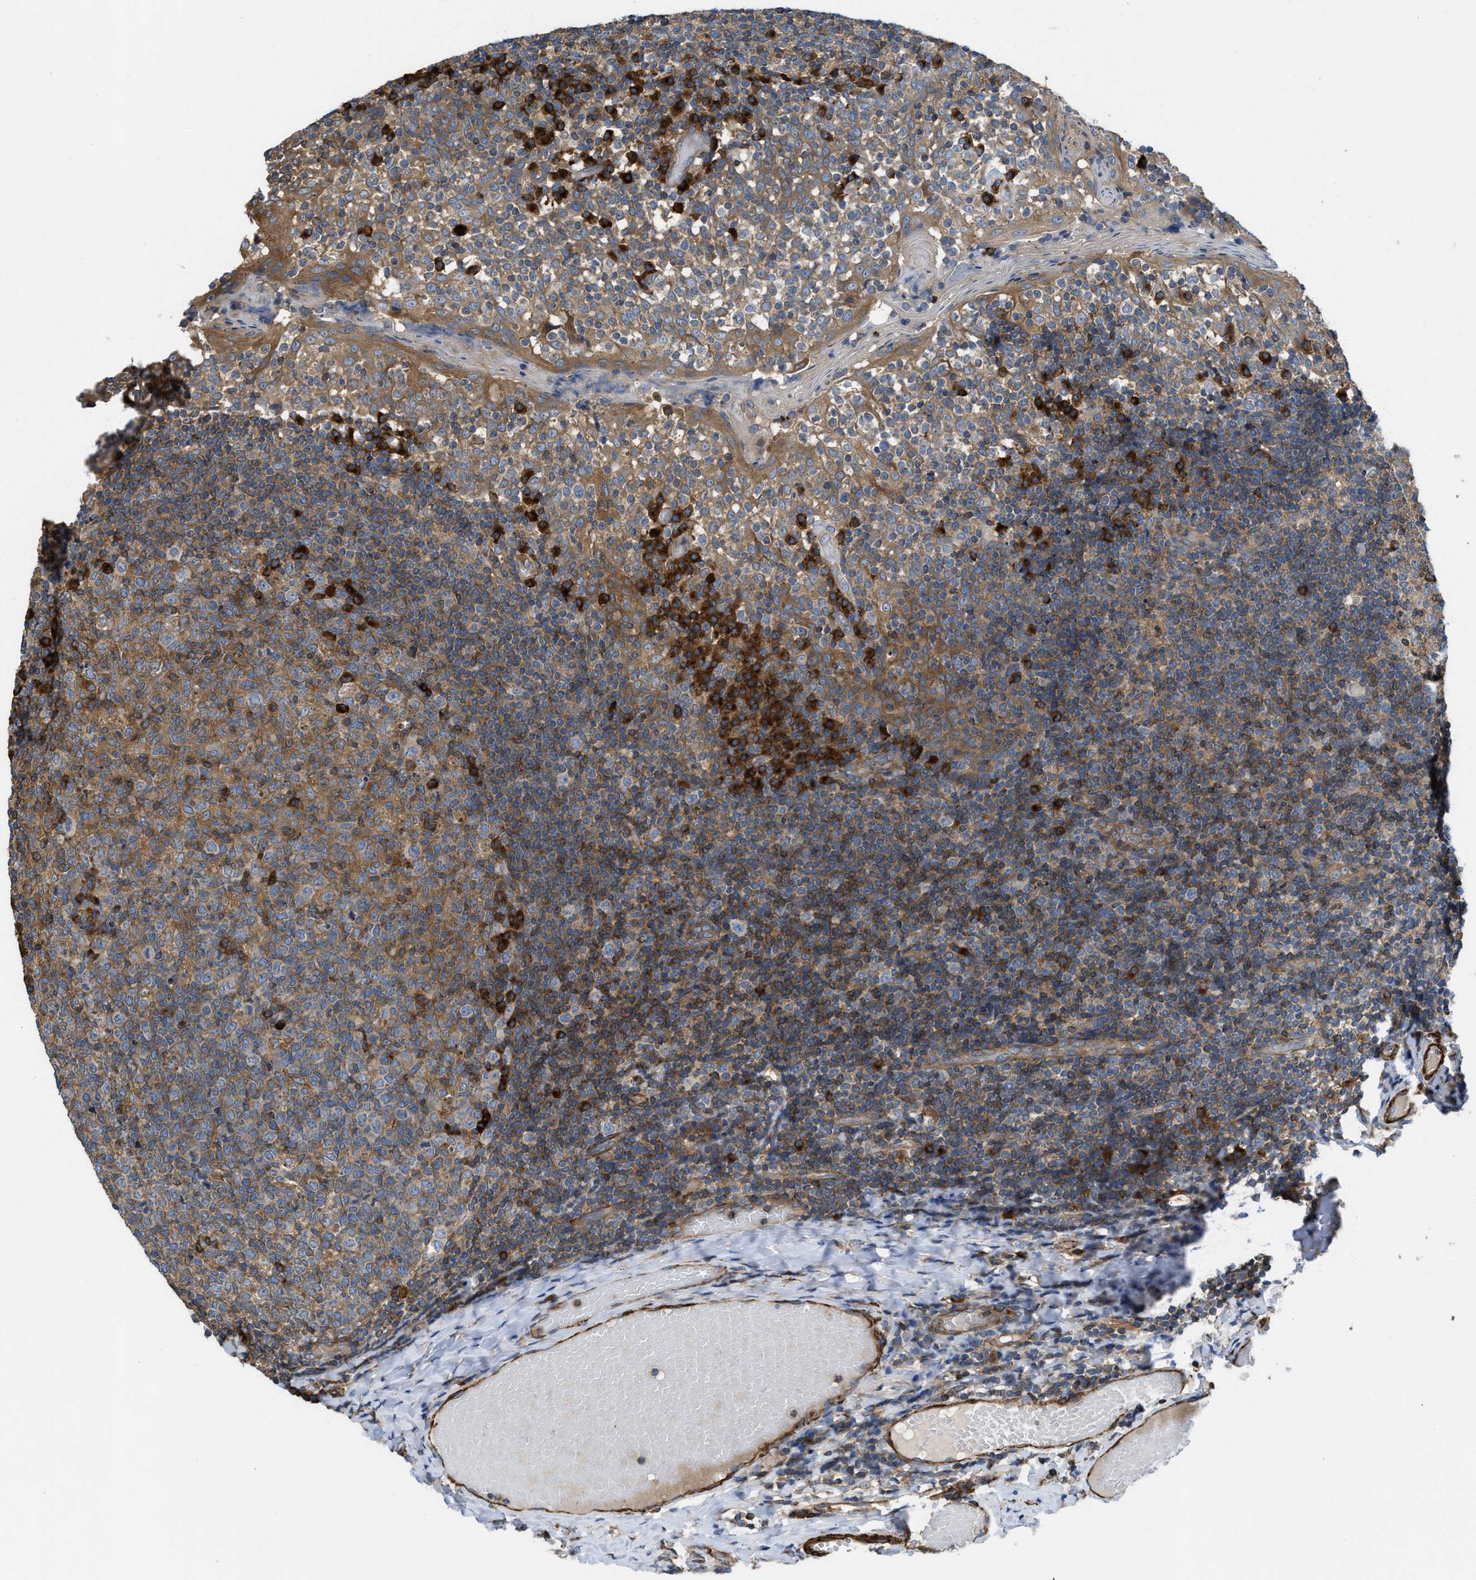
{"staining": {"intensity": "moderate", "quantity": ">75%", "location": "cytoplasmic/membranous"}, "tissue": "tonsil", "cell_type": "Germinal center cells", "image_type": "normal", "snomed": [{"axis": "morphology", "description": "Normal tissue, NOS"}, {"axis": "topography", "description": "Tonsil"}], "caption": "Tonsil was stained to show a protein in brown. There is medium levels of moderate cytoplasmic/membranous staining in about >75% of germinal center cells. (DAB (3,3'-diaminobenzidine) IHC with brightfield microscopy, high magnification).", "gene": "CHKB", "patient": {"sex": "female", "age": 19}}